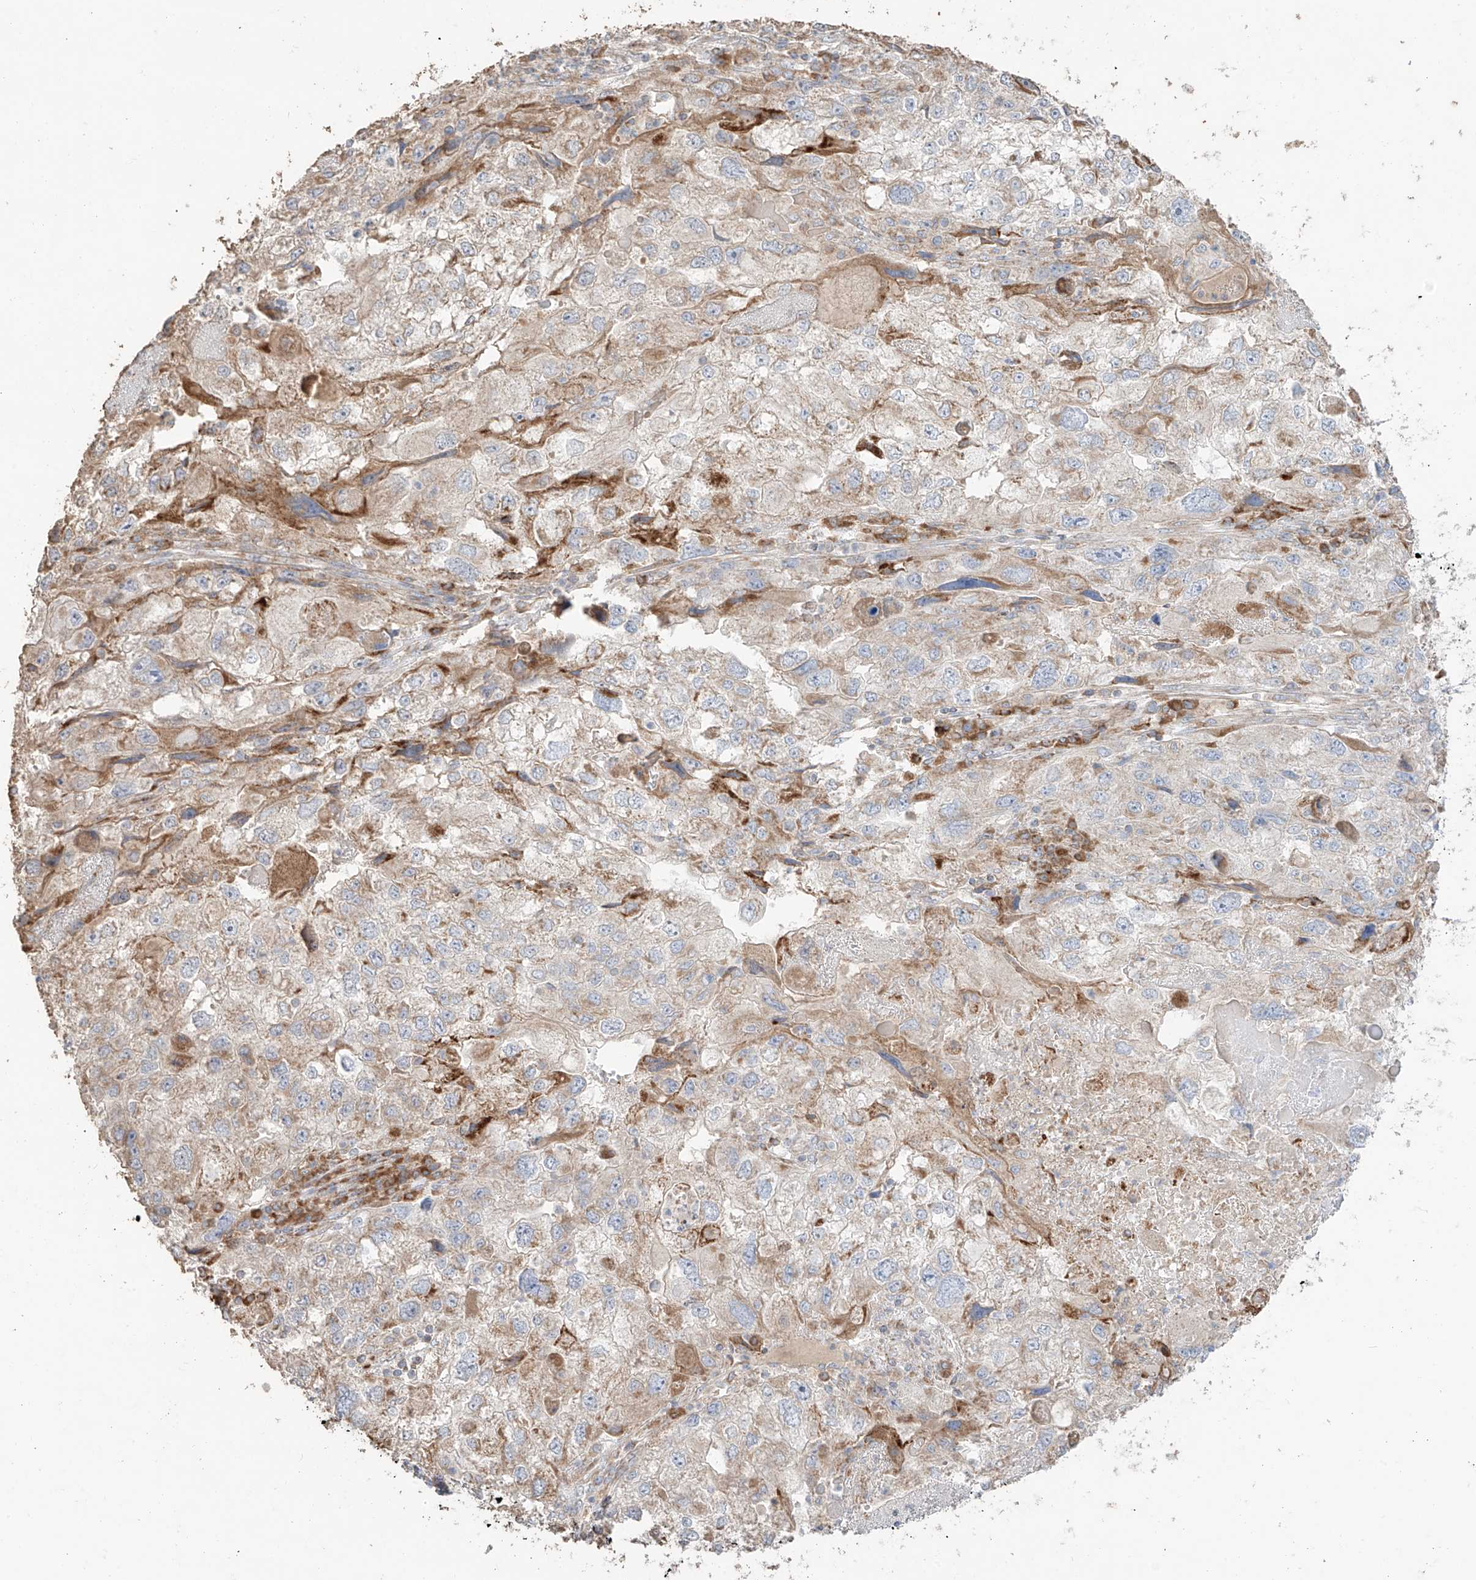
{"staining": {"intensity": "weak", "quantity": "25%-75%", "location": "cytoplasmic/membranous"}, "tissue": "endometrial cancer", "cell_type": "Tumor cells", "image_type": "cancer", "snomed": [{"axis": "morphology", "description": "Adenocarcinoma, NOS"}, {"axis": "topography", "description": "Endometrium"}], "caption": "A high-resolution micrograph shows immunohistochemistry staining of endometrial cancer (adenocarcinoma), which shows weak cytoplasmic/membranous staining in approximately 25%-75% of tumor cells.", "gene": "COLGALT2", "patient": {"sex": "female", "age": 49}}